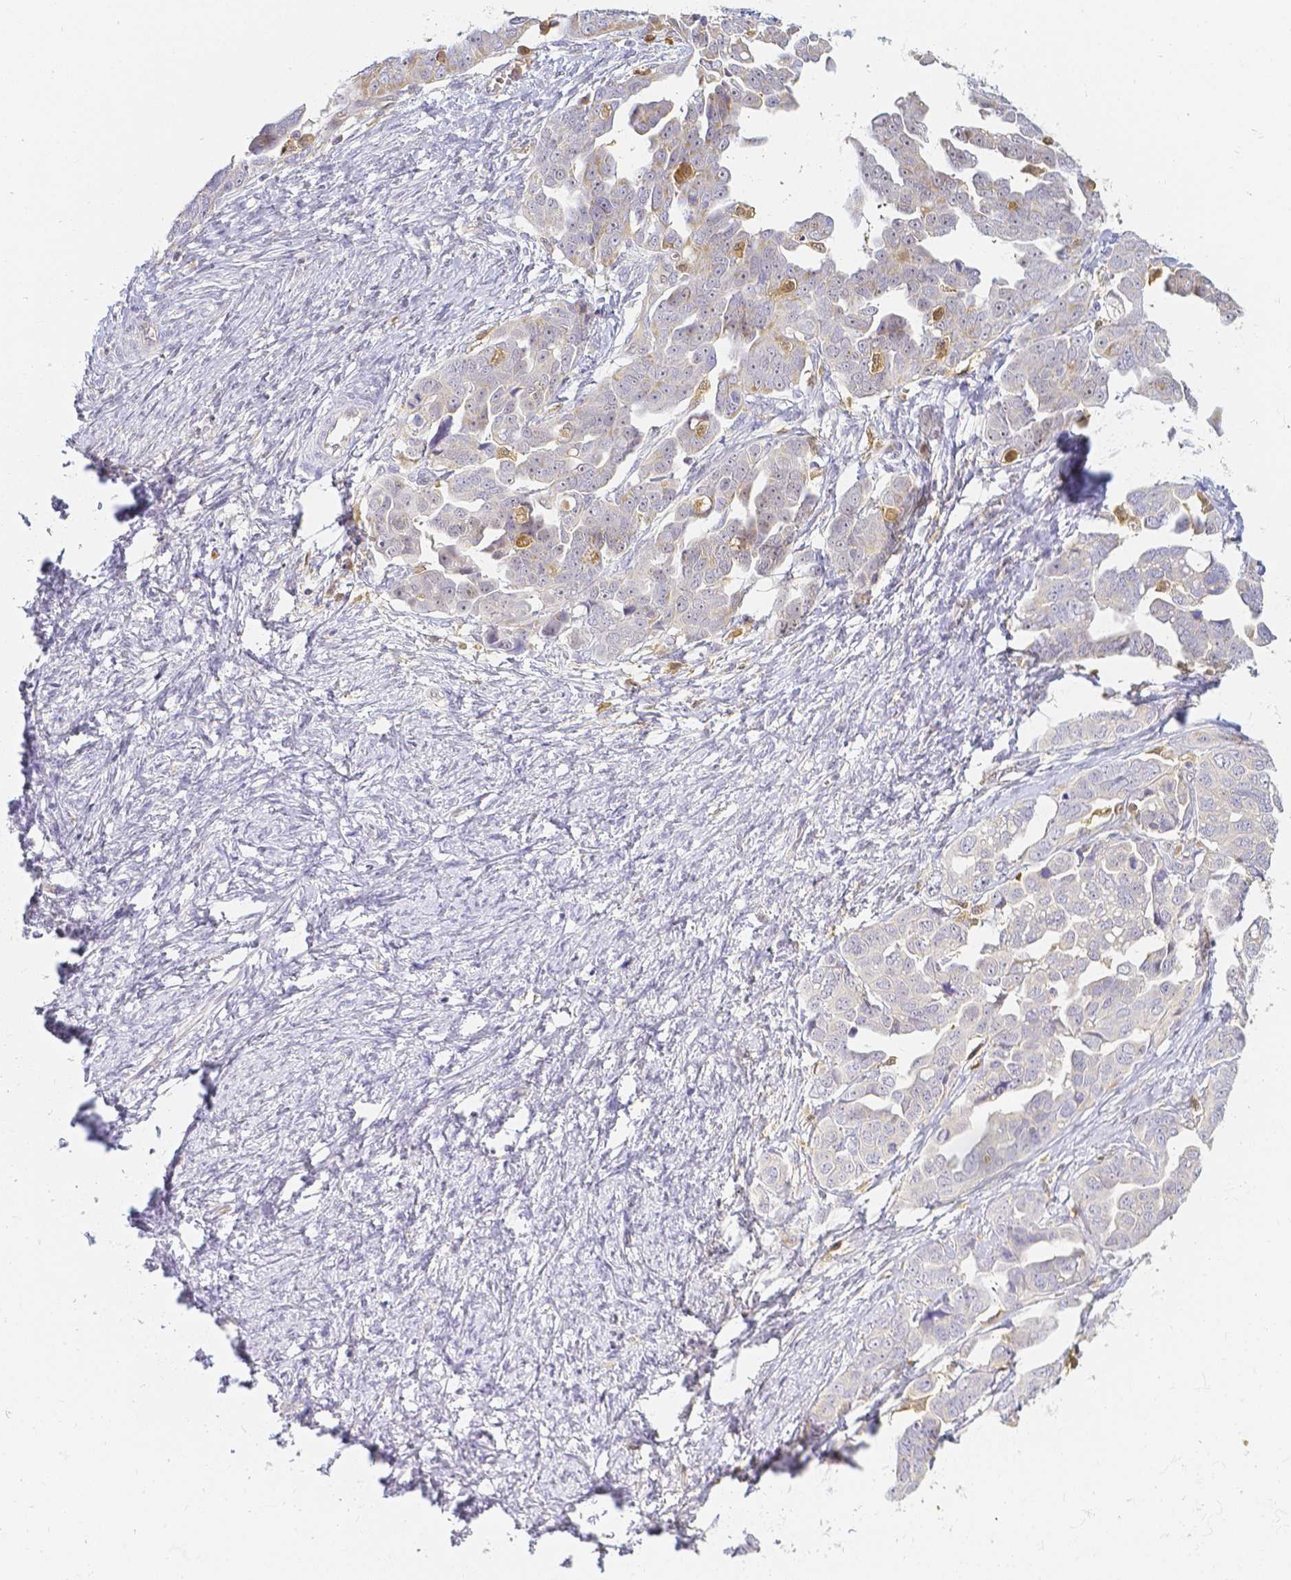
{"staining": {"intensity": "negative", "quantity": "none", "location": "none"}, "tissue": "ovarian cancer", "cell_type": "Tumor cells", "image_type": "cancer", "snomed": [{"axis": "morphology", "description": "Cystadenocarcinoma, serous, NOS"}, {"axis": "topography", "description": "Ovary"}], "caption": "The IHC histopathology image has no significant positivity in tumor cells of ovarian cancer tissue.", "gene": "KCNH1", "patient": {"sex": "female", "age": 59}}